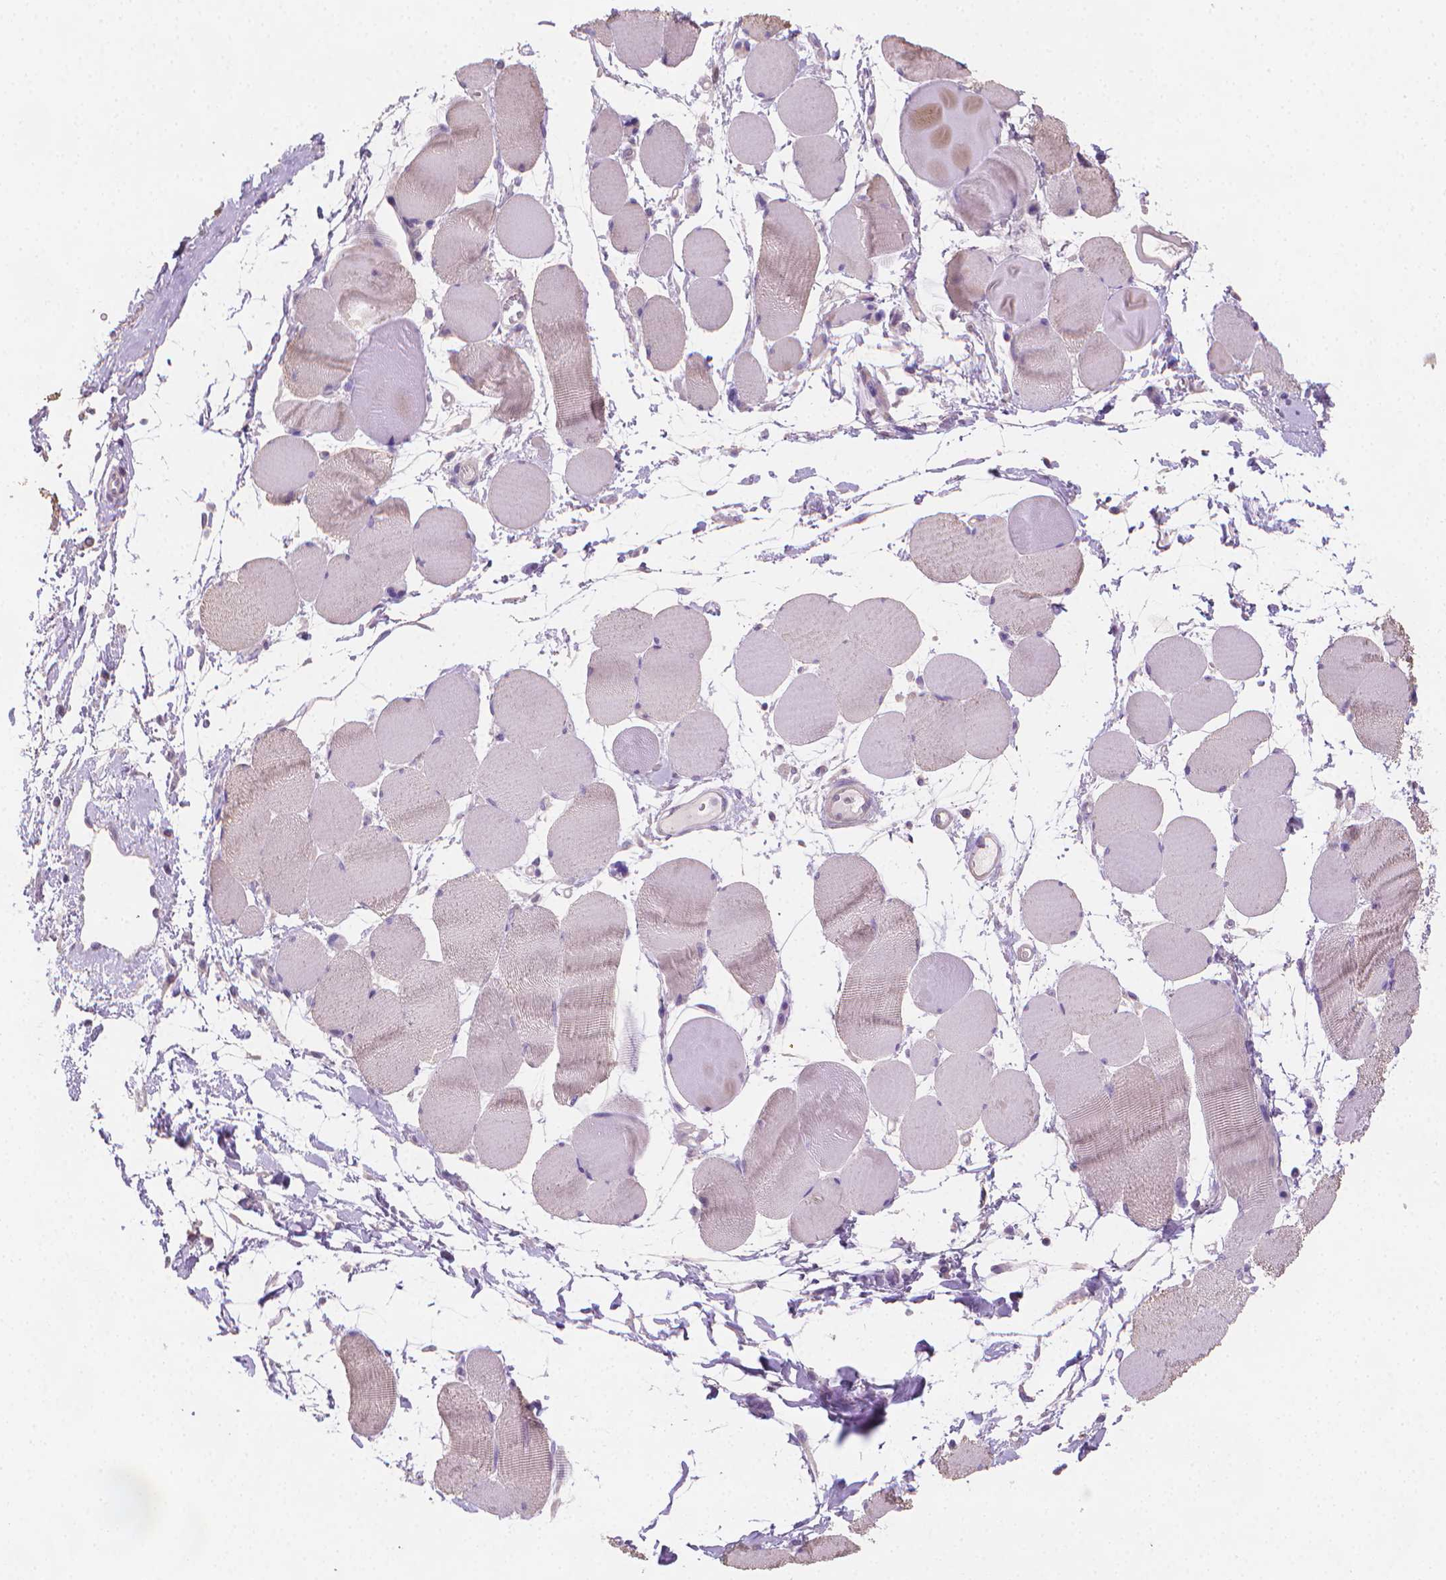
{"staining": {"intensity": "negative", "quantity": "none", "location": "none"}, "tissue": "skeletal muscle", "cell_type": "Myocytes", "image_type": "normal", "snomed": [{"axis": "morphology", "description": "Normal tissue, NOS"}, {"axis": "topography", "description": "Skeletal muscle"}], "caption": "High magnification brightfield microscopy of benign skeletal muscle stained with DAB (3,3'-diaminobenzidine) (brown) and counterstained with hematoxylin (blue): myocytes show no significant expression.", "gene": "CLXN", "patient": {"sex": "female", "age": 75}}